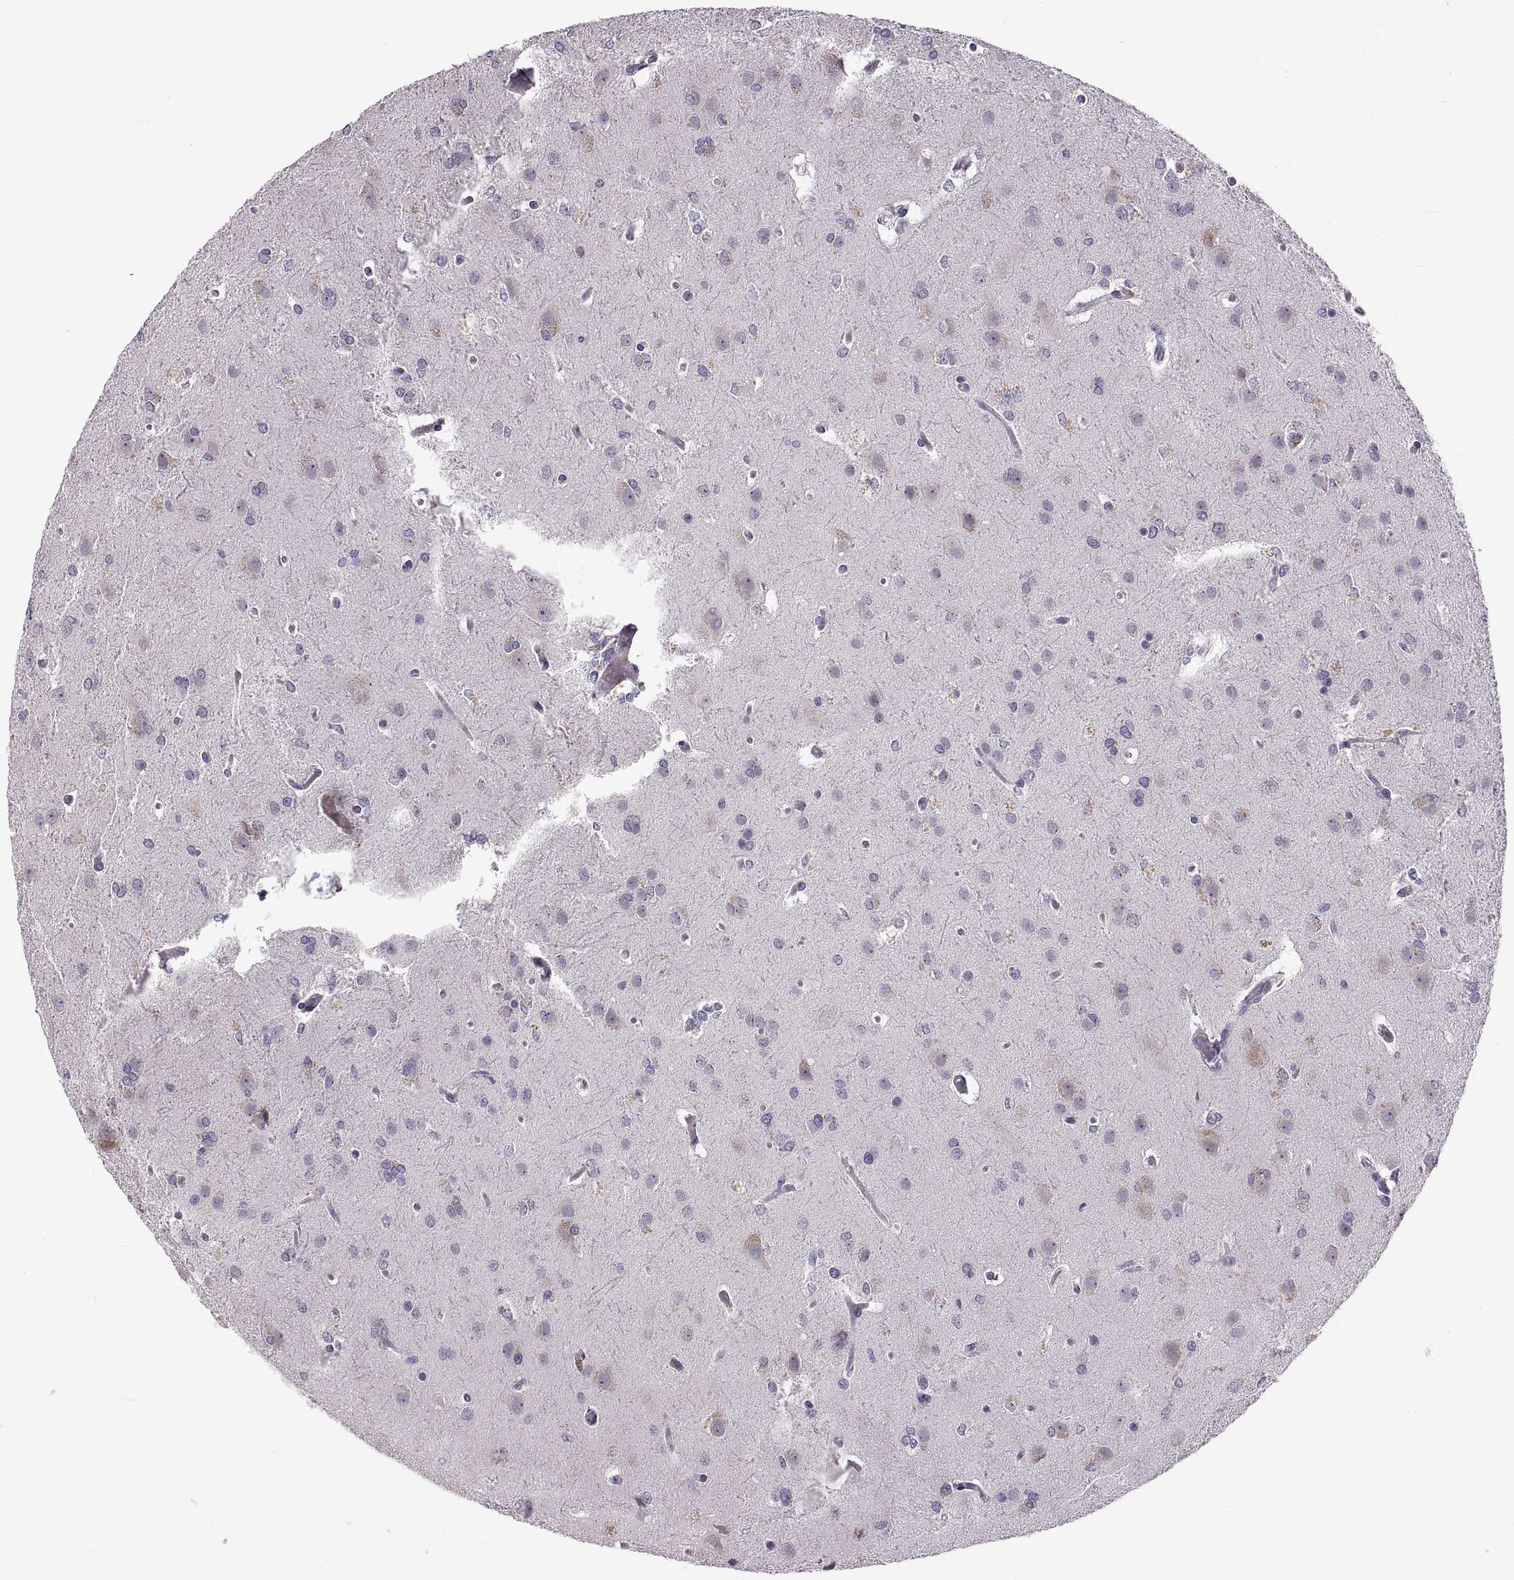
{"staining": {"intensity": "negative", "quantity": "none", "location": "none"}, "tissue": "glioma", "cell_type": "Tumor cells", "image_type": "cancer", "snomed": [{"axis": "morphology", "description": "Glioma, malignant, High grade"}, {"axis": "topography", "description": "Brain"}], "caption": "This is an immunohistochemistry (IHC) photomicrograph of high-grade glioma (malignant). There is no staining in tumor cells.", "gene": "WFDC8", "patient": {"sex": "male", "age": 68}}